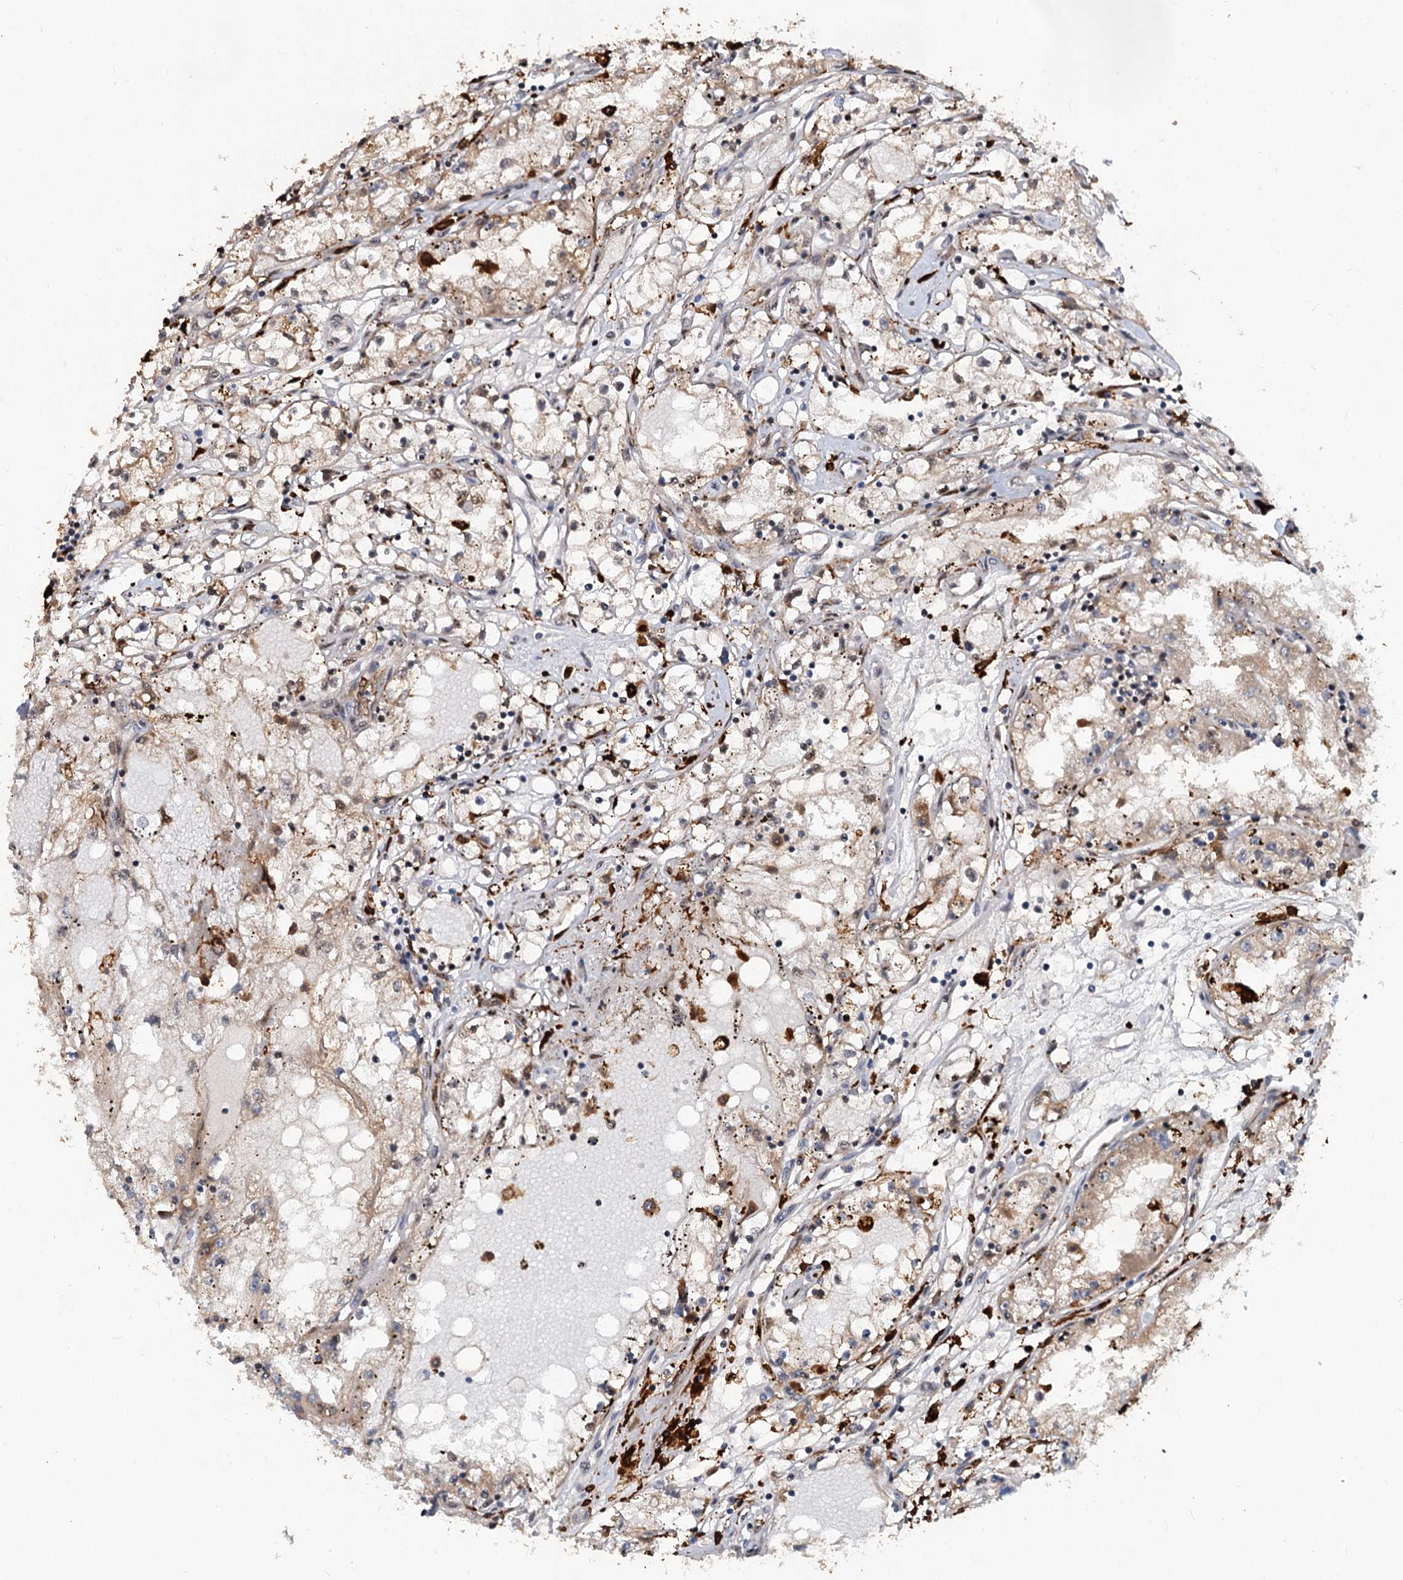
{"staining": {"intensity": "moderate", "quantity": "<25%", "location": "cytoplasmic/membranous"}, "tissue": "renal cancer", "cell_type": "Tumor cells", "image_type": "cancer", "snomed": [{"axis": "morphology", "description": "Adenocarcinoma, NOS"}, {"axis": "topography", "description": "Kidney"}], "caption": "Immunohistochemistry photomicrograph of neoplastic tissue: renal cancer stained using immunohistochemistry shows low levels of moderate protein expression localized specifically in the cytoplasmic/membranous of tumor cells, appearing as a cytoplasmic/membranous brown color.", "gene": "PHF8", "patient": {"sex": "male", "age": 56}}